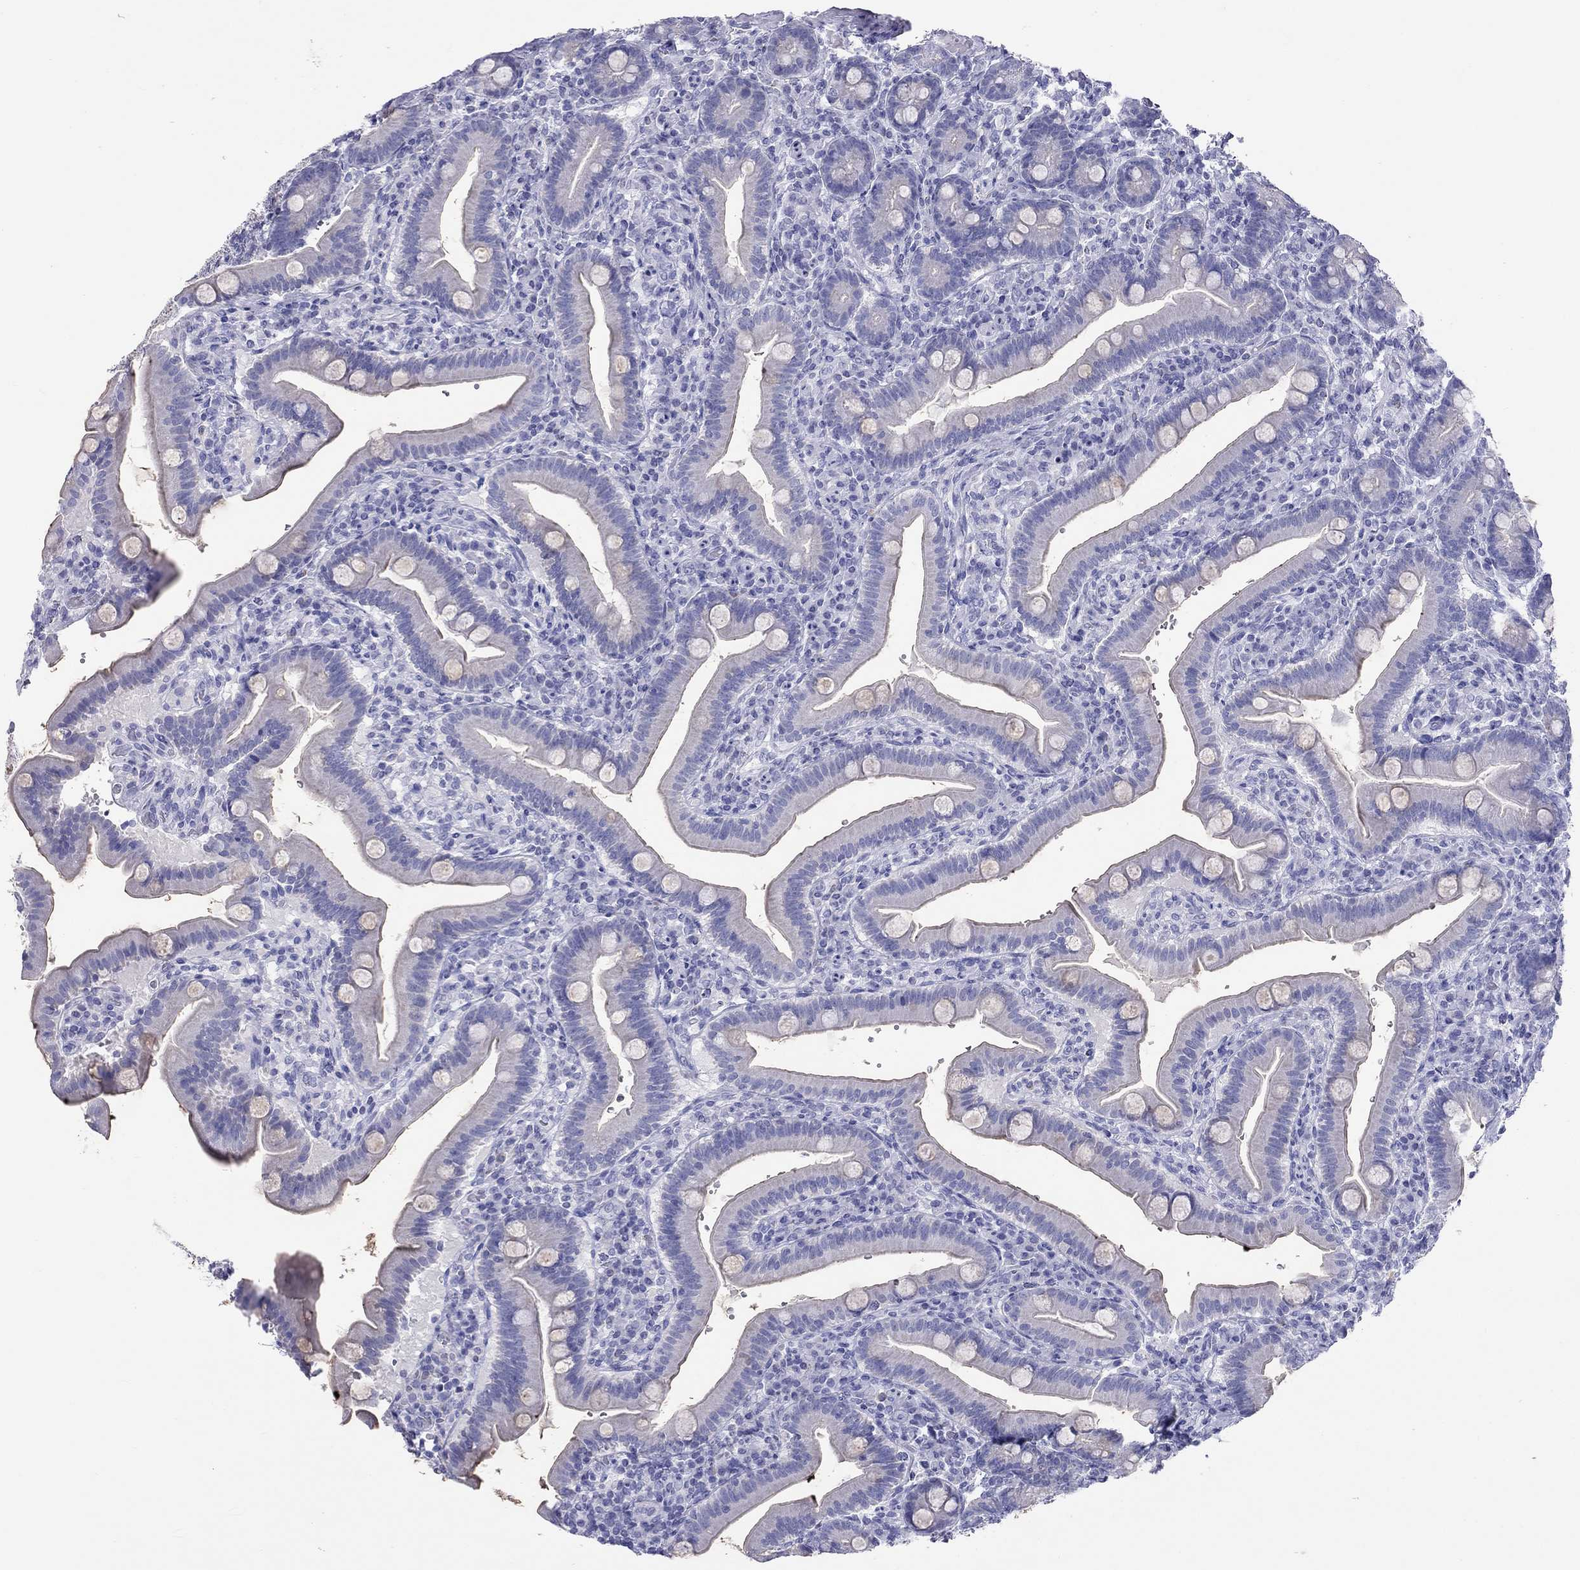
{"staining": {"intensity": "negative", "quantity": "none", "location": "none"}, "tissue": "small intestine", "cell_type": "Glandular cells", "image_type": "normal", "snomed": [{"axis": "morphology", "description": "Normal tissue, NOS"}, {"axis": "topography", "description": "Small intestine"}], "caption": "The immunohistochemistry micrograph has no significant staining in glandular cells of small intestine.", "gene": "DPY19L2", "patient": {"sex": "male", "age": 66}}